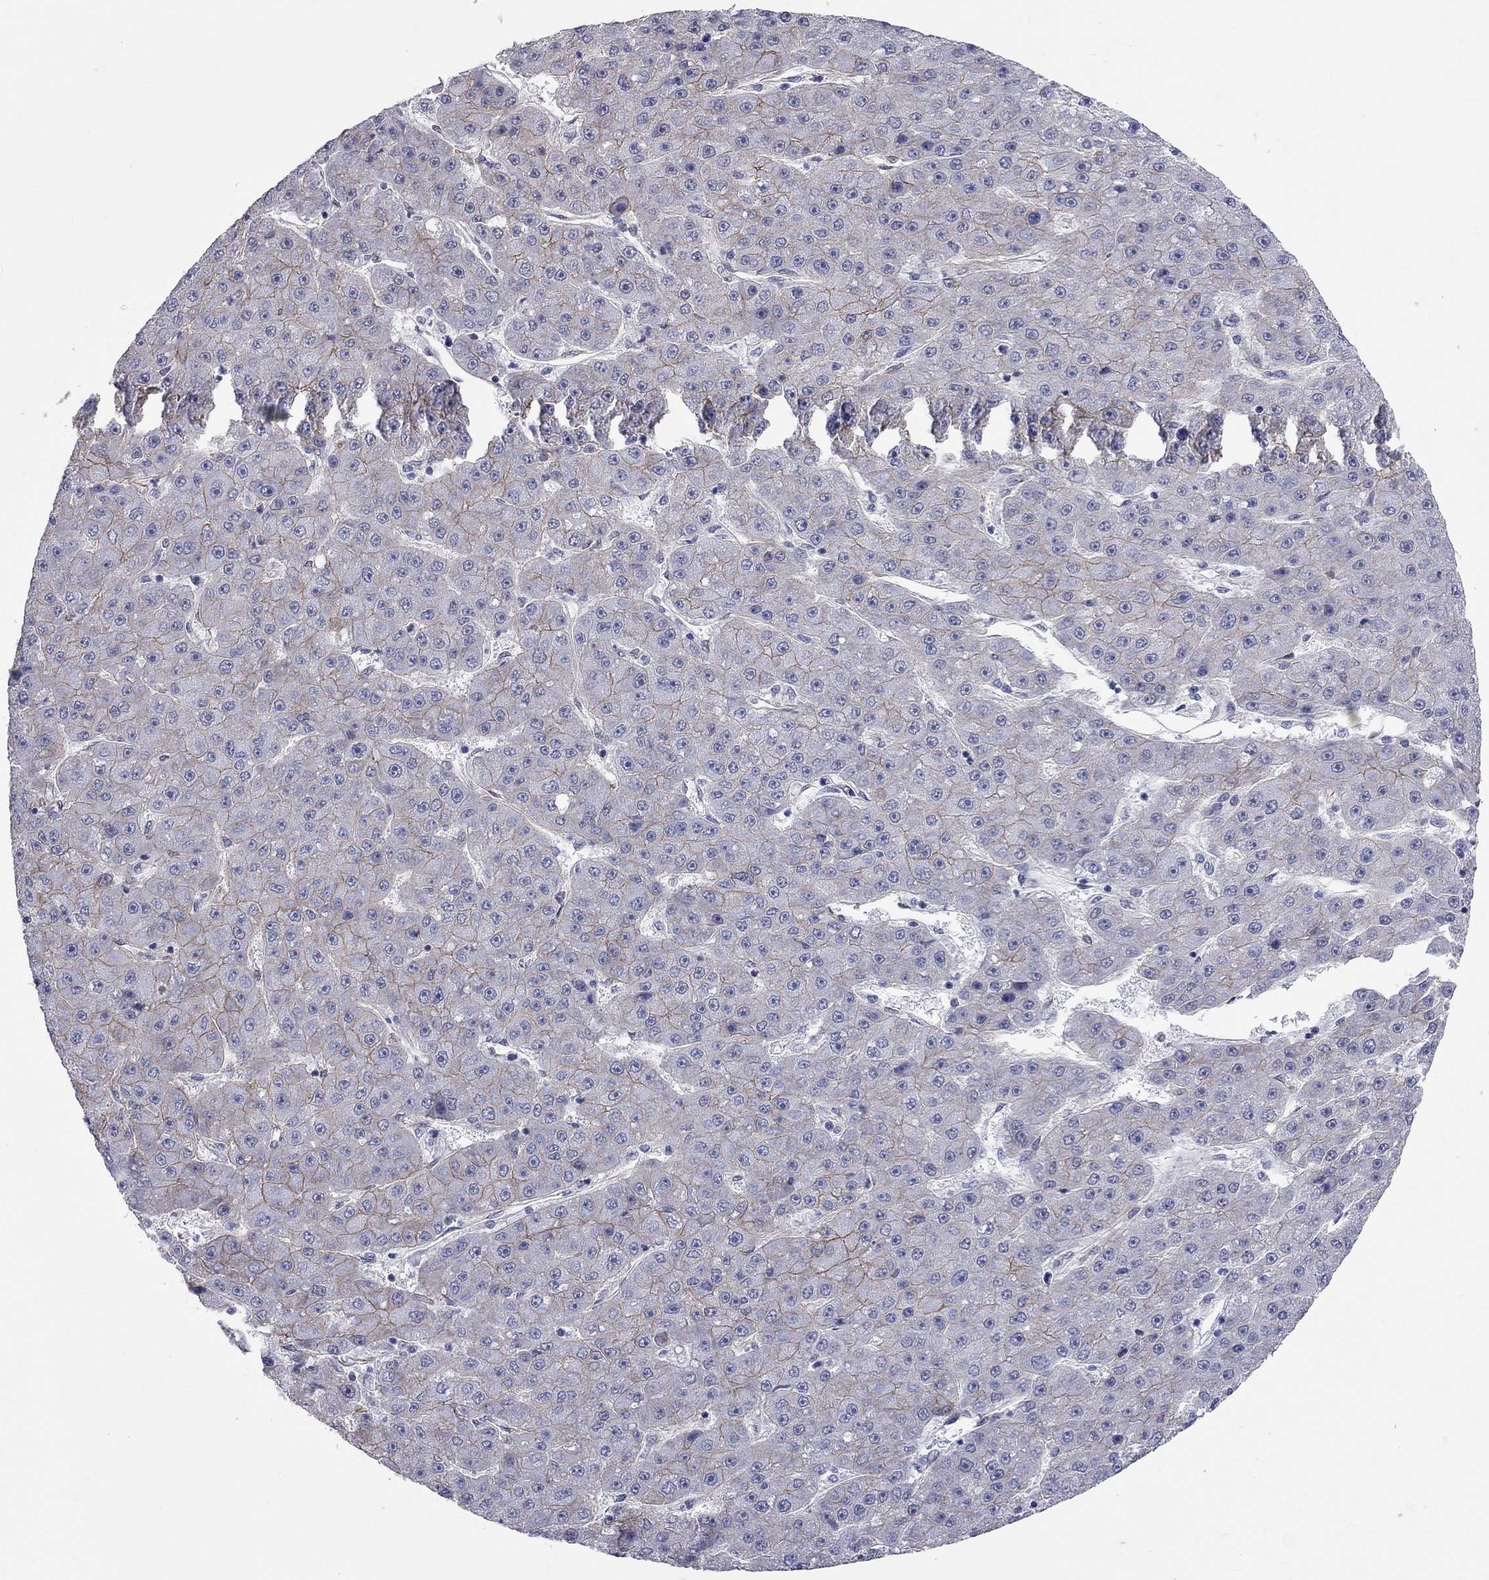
{"staining": {"intensity": "moderate", "quantity": "<25%", "location": "cytoplasmic/membranous"}, "tissue": "liver cancer", "cell_type": "Tumor cells", "image_type": "cancer", "snomed": [{"axis": "morphology", "description": "Carcinoma, Hepatocellular, NOS"}, {"axis": "topography", "description": "Liver"}], "caption": "An image showing moderate cytoplasmic/membranous positivity in about <25% of tumor cells in hepatocellular carcinoma (liver), as visualized by brown immunohistochemical staining.", "gene": "BICDL2", "patient": {"sex": "male", "age": 67}}